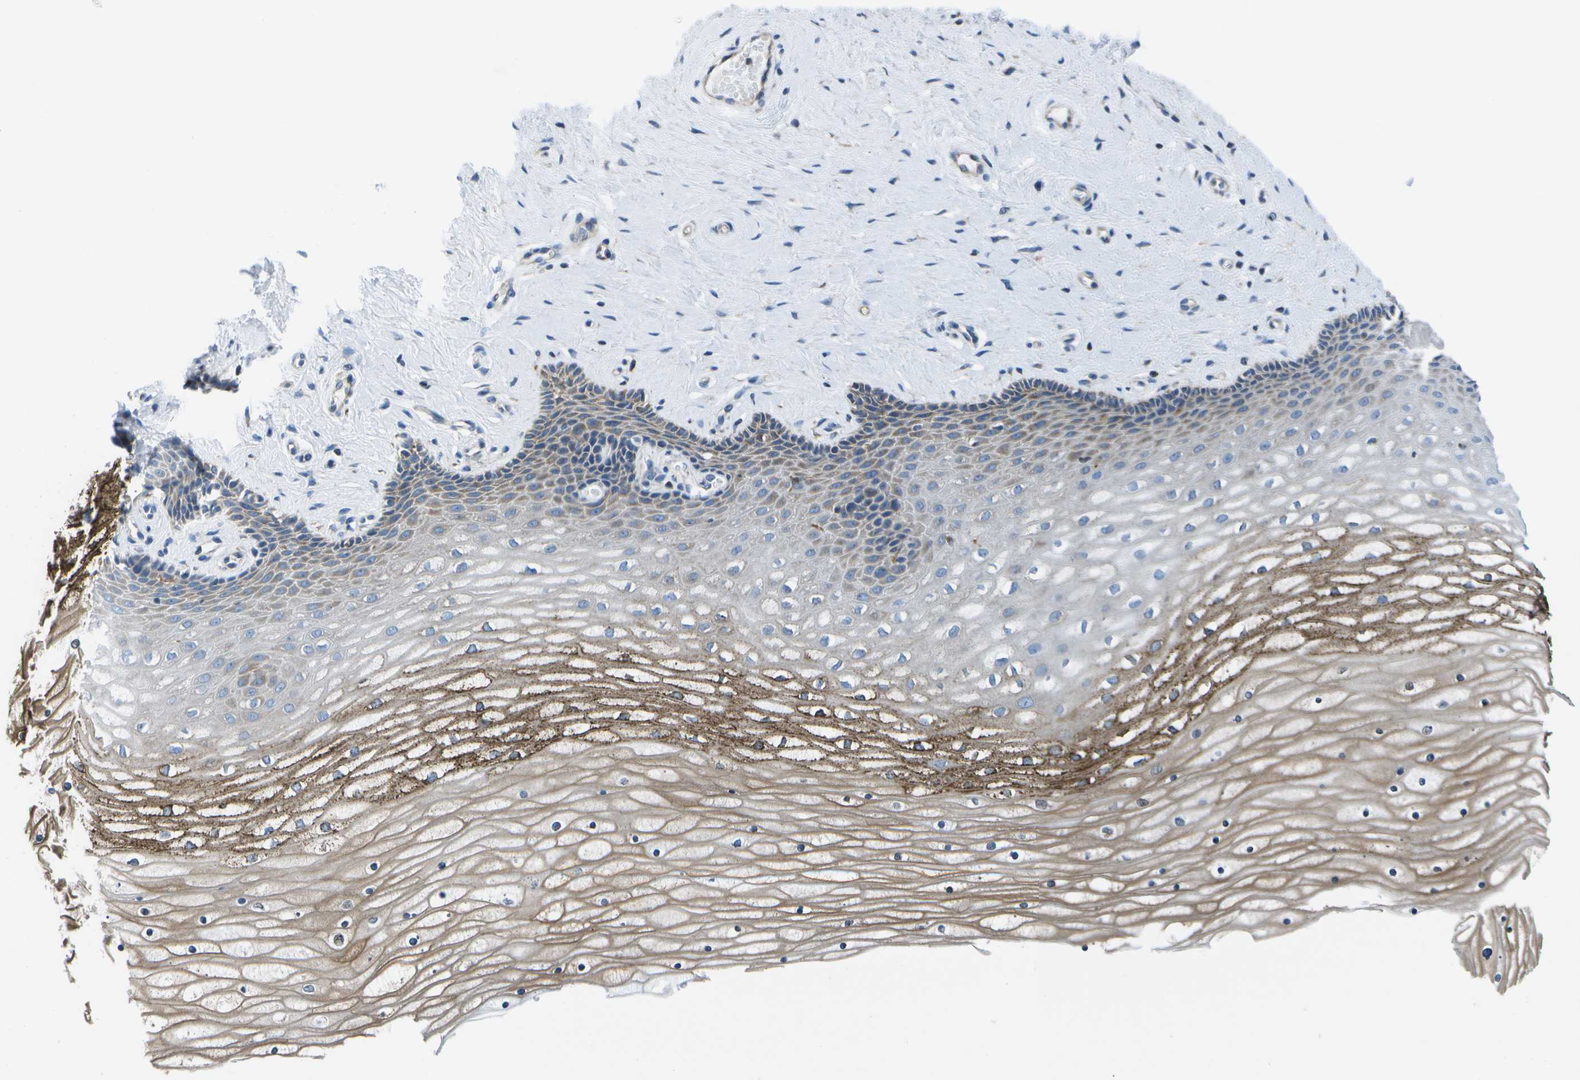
{"staining": {"intensity": "weak", "quantity": "25%-75%", "location": "cytoplasmic/membranous"}, "tissue": "cervix", "cell_type": "Glandular cells", "image_type": "normal", "snomed": [{"axis": "morphology", "description": "Normal tissue, NOS"}, {"axis": "topography", "description": "Cervix"}], "caption": "Immunohistochemical staining of normal cervix exhibits low levels of weak cytoplasmic/membranous expression in approximately 25%-75% of glandular cells.", "gene": "GDF5", "patient": {"sex": "female", "age": 39}}